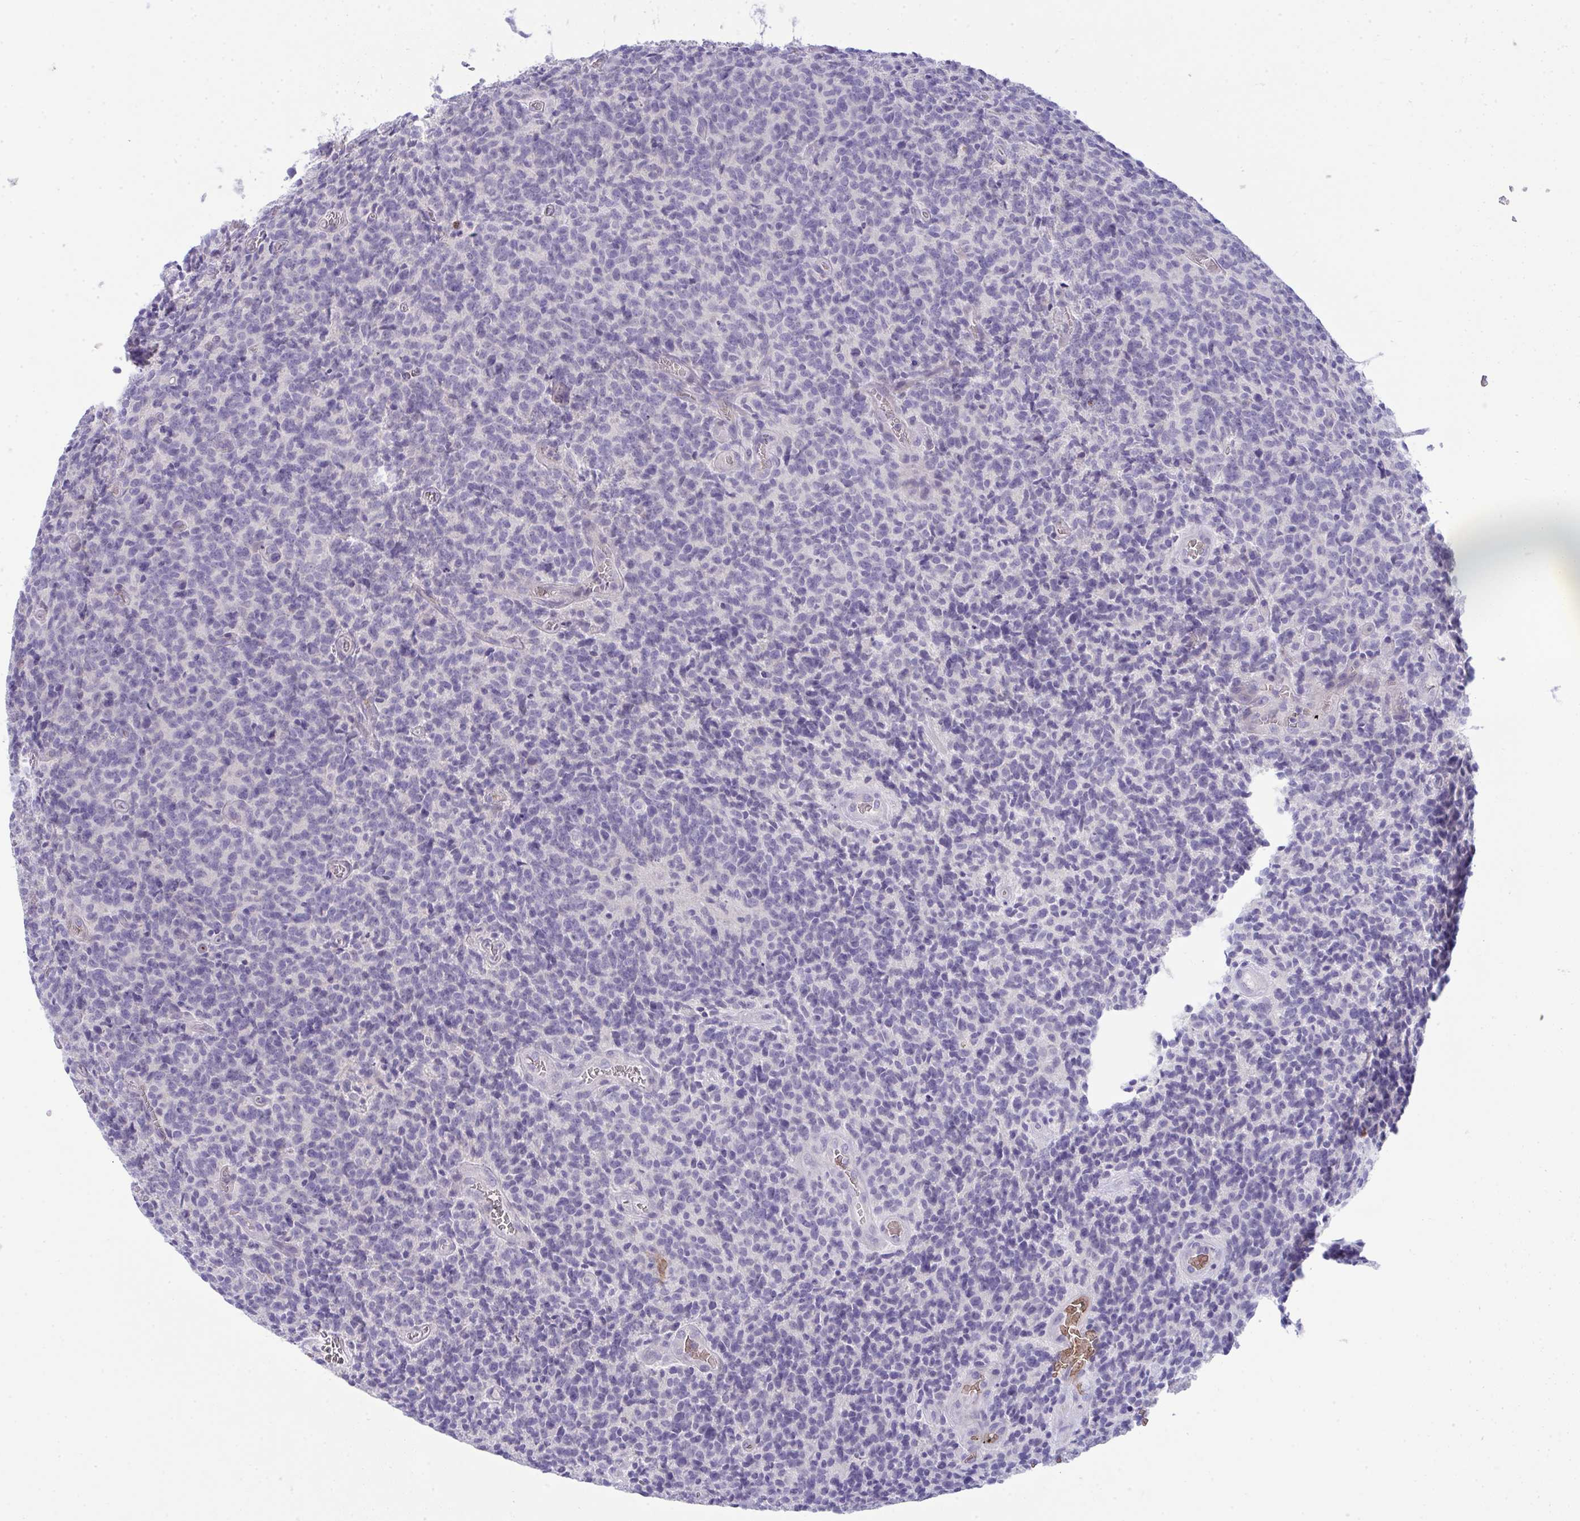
{"staining": {"intensity": "negative", "quantity": "none", "location": "none"}, "tissue": "glioma", "cell_type": "Tumor cells", "image_type": "cancer", "snomed": [{"axis": "morphology", "description": "Glioma, malignant, High grade"}, {"axis": "topography", "description": "Brain"}], "caption": "Glioma stained for a protein using immunohistochemistry (IHC) displays no staining tumor cells.", "gene": "SPTB", "patient": {"sex": "male", "age": 76}}